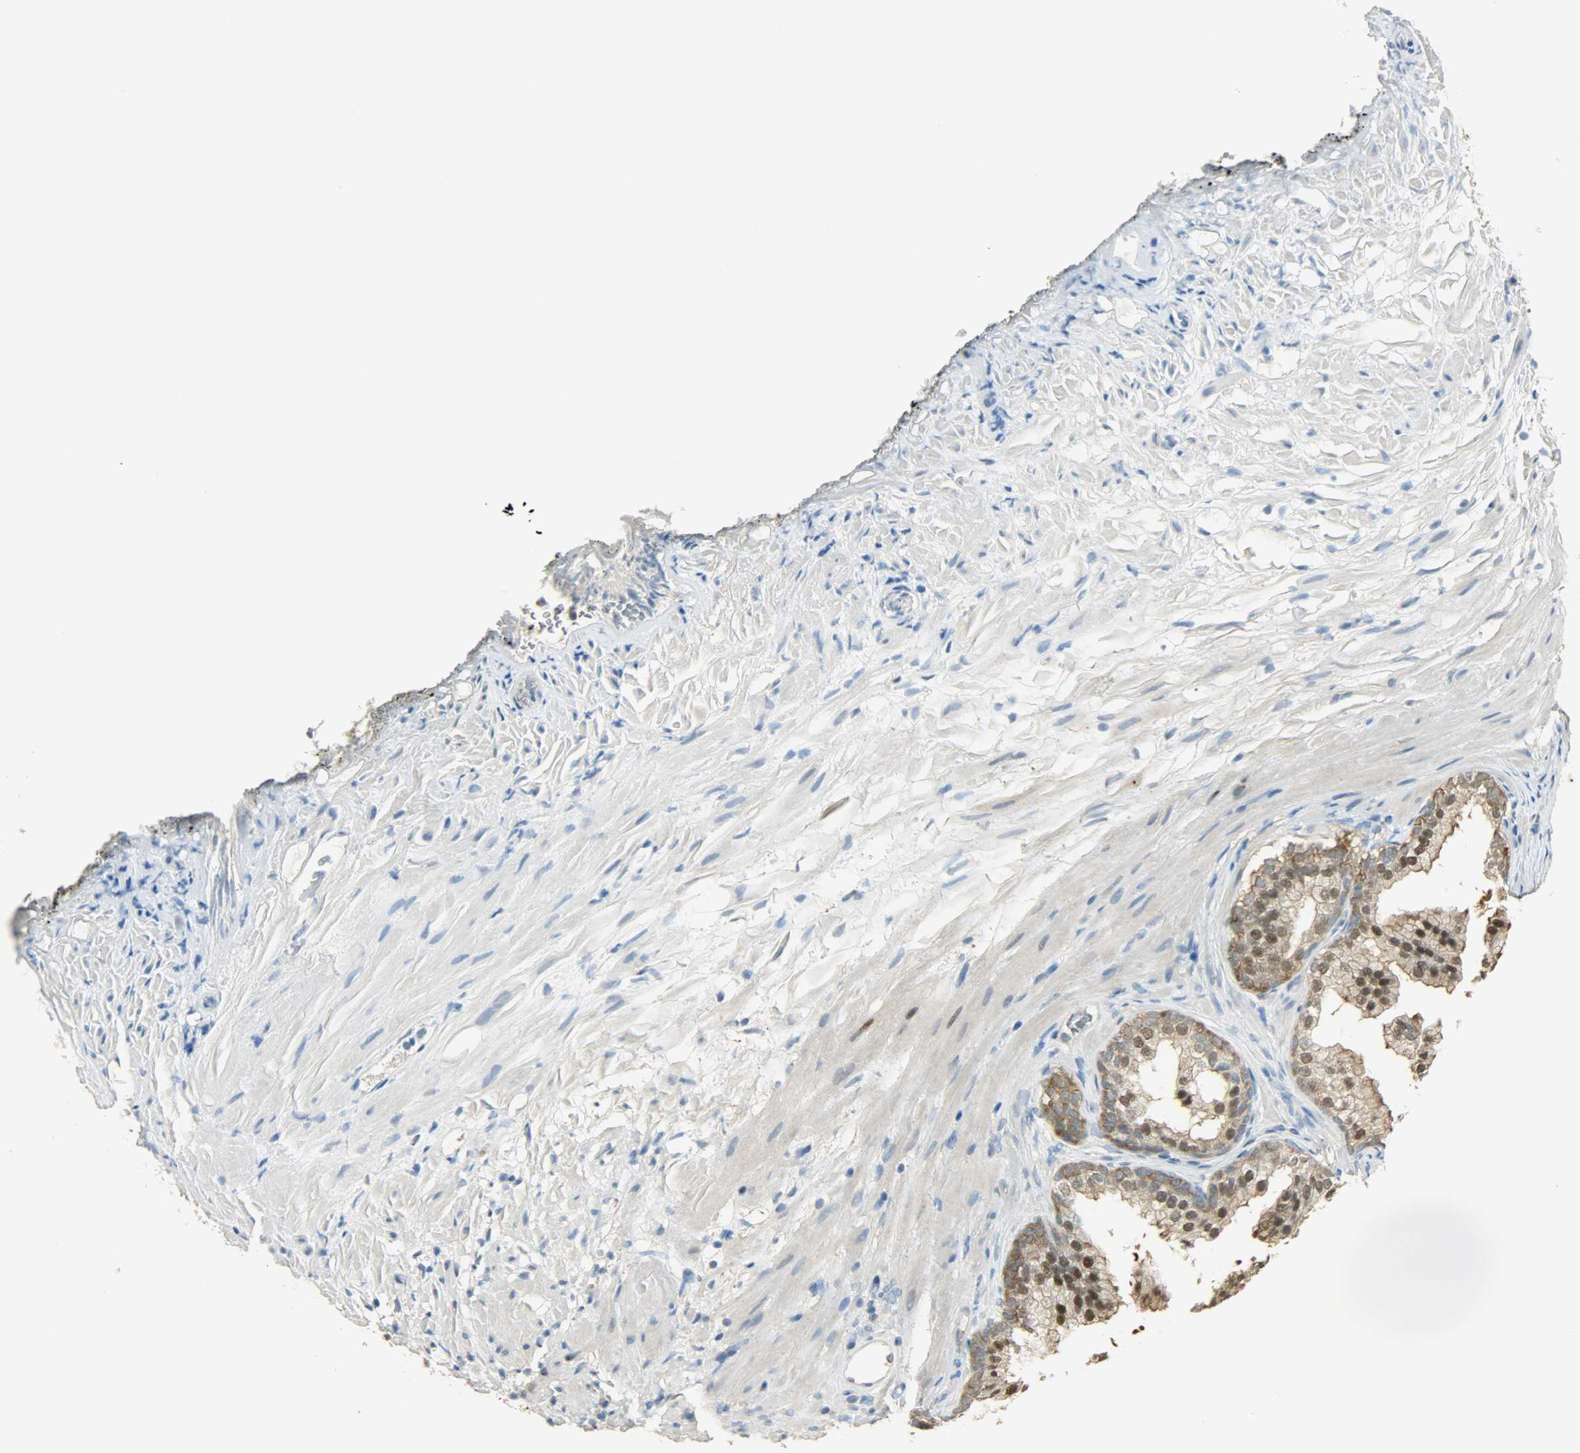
{"staining": {"intensity": "moderate", "quantity": ">75%", "location": "cytoplasmic/membranous,nuclear"}, "tissue": "prostate", "cell_type": "Glandular cells", "image_type": "normal", "snomed": [{"axis": "morphology", "description": "Normal tissue, NOS"}, {"axis": "topography", "description": "Prostate"}], "caption": "Protein expression analysis of unremarkable human prostate reveals moderate cytoplasmic/membranous,nuclear expression in approximately >75% of glandular cells. (Brightfield microscopy of DAB IHC at high magnification).", "gene": "PRMT5", "patient": {"sex": "male", "age": 76}}